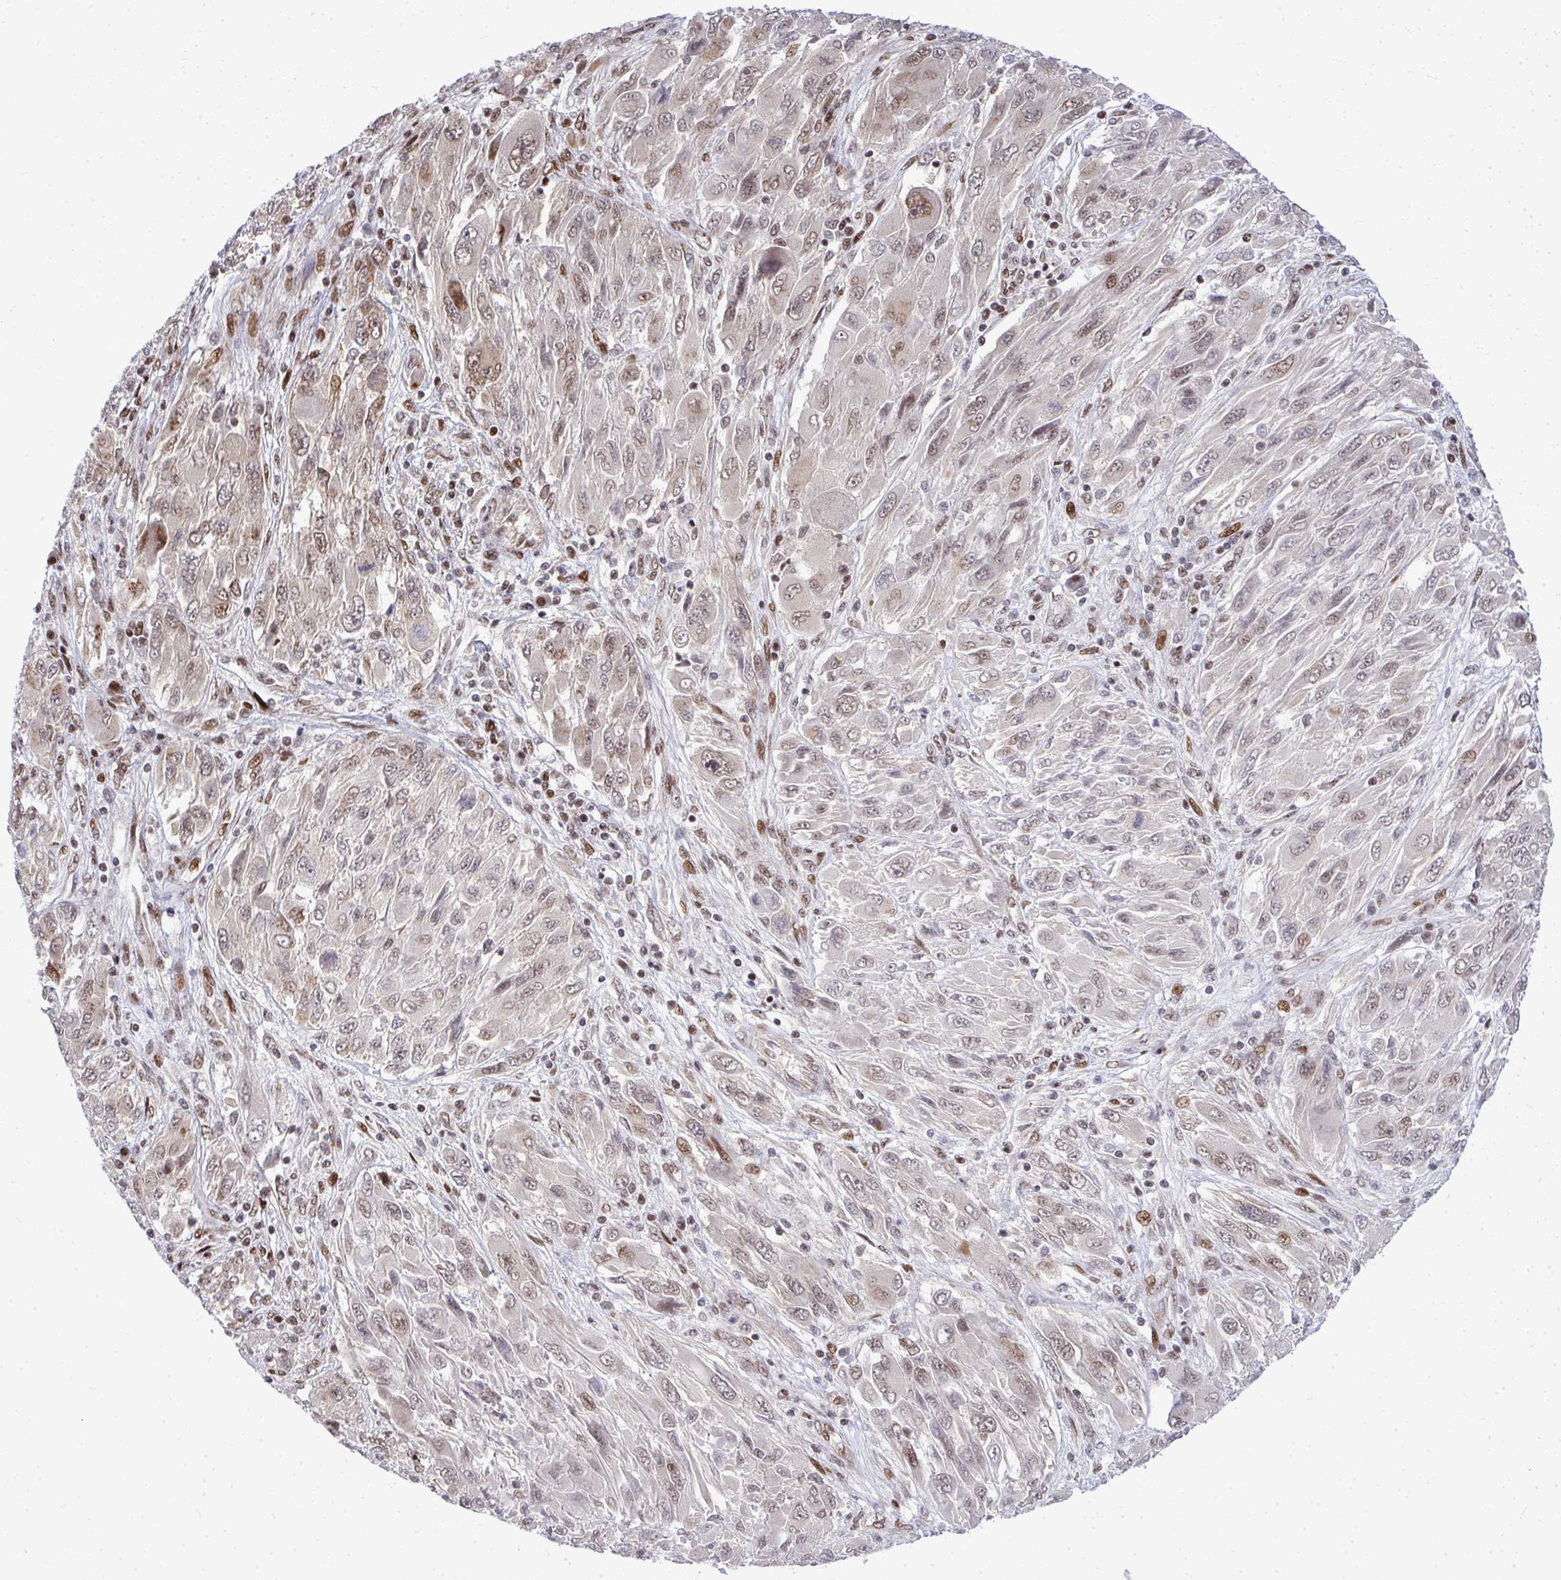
{"staining": {"intensity": "moderate", "quantity": "25%-75%", "location": "nuclear"}, "tissue": "melanoma", "cell_type": "Tumor cells", "image_type": "cancer", "snomed": [{"axis": "morphology", "description": "Malignant melanoma, NOS"}, {"axis": "topography", "description": "Skin"}], "caption": "DAB immunohistochemical staining of malignant melanoma demonstrates moderate nuclear protein staining in about 25%-75% of tumor cells. The protein is shown in brown color, while the nuclei are stained blue.", "gene": "PIGY", "patient": {"sex": "female", "age": 91}}